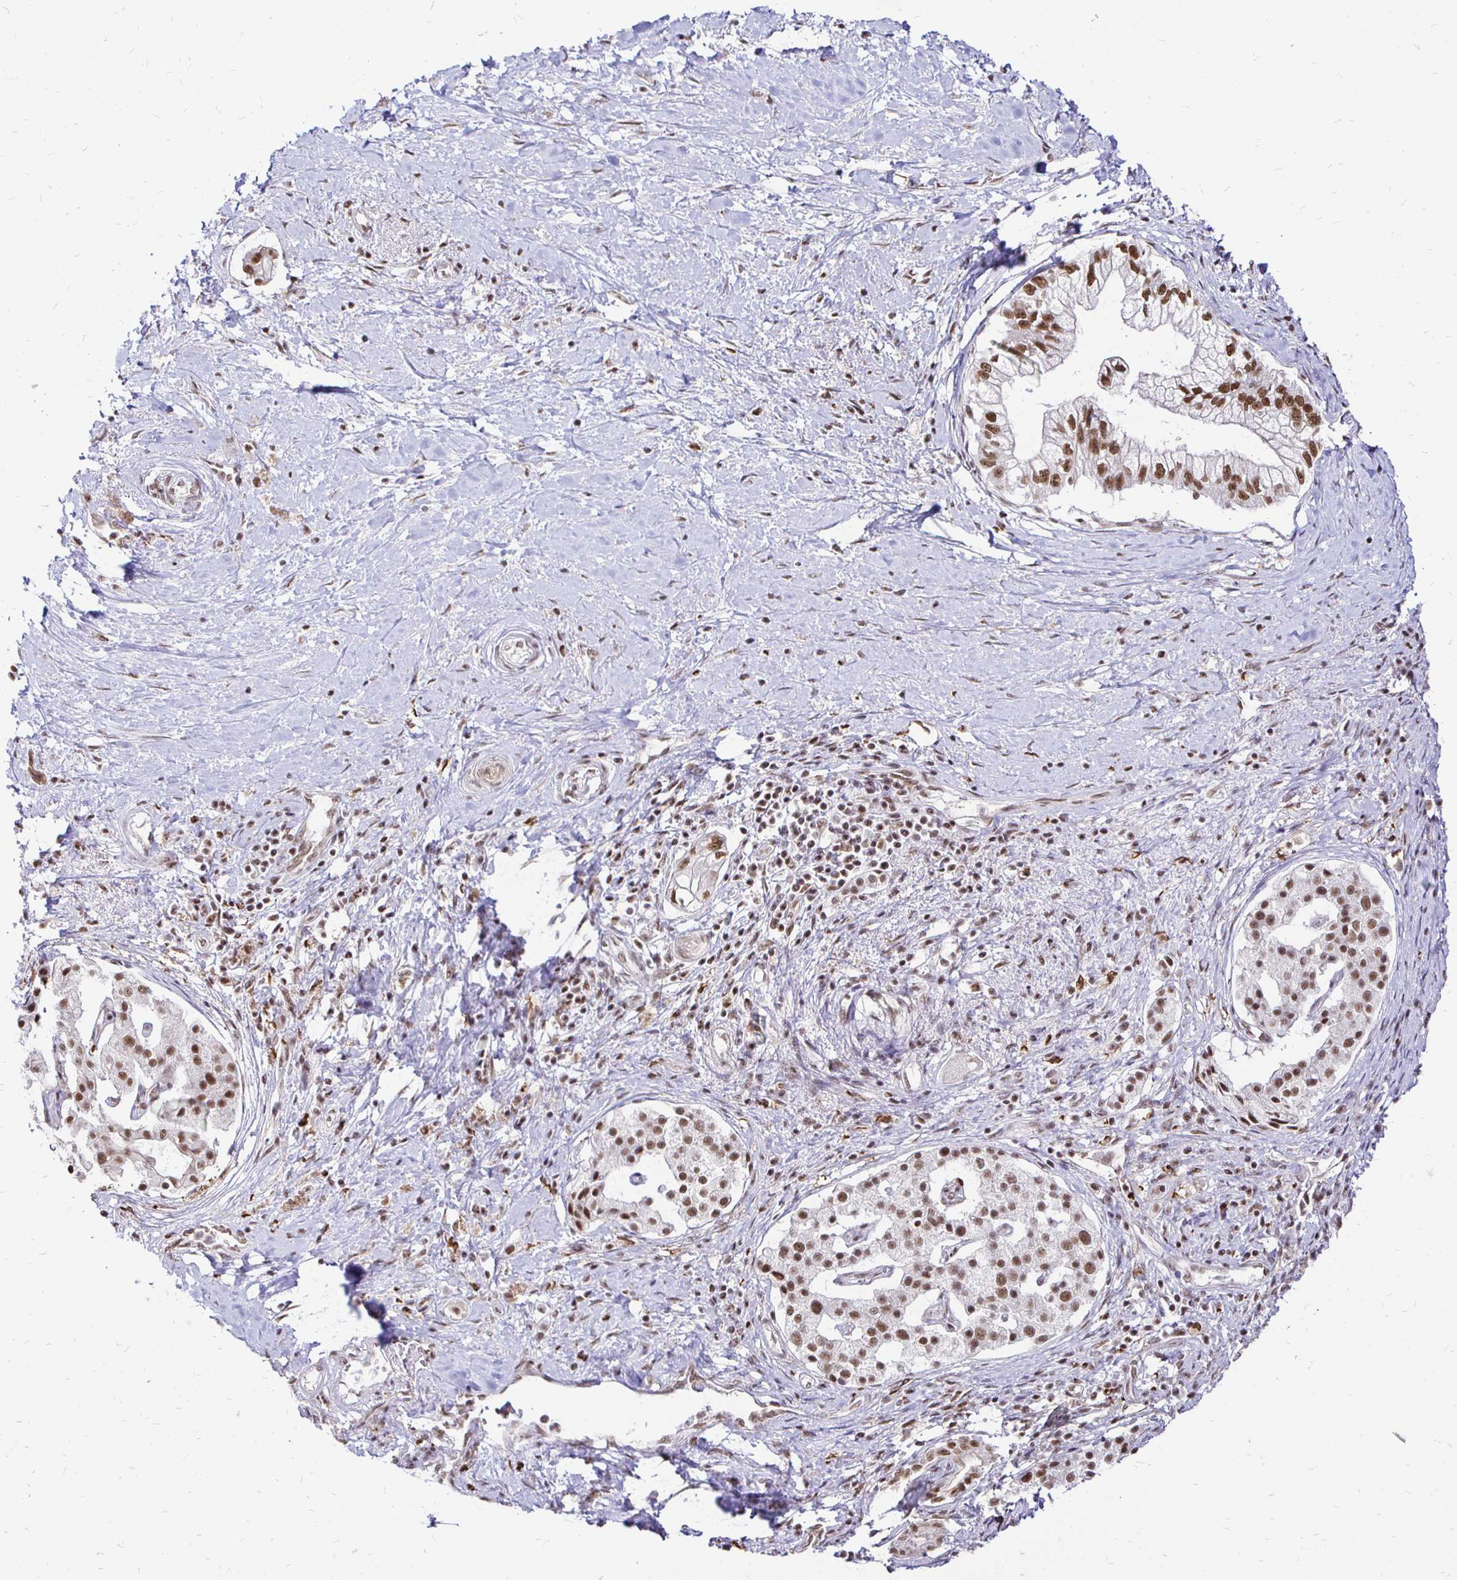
{"staining": {"intensity": "moderate", "quantity": ">75%", "location": "nuclear"}, "tissue": "pancreatic cancer", "cell_type": "Tumor cells", "image_type": "cancer", "snomed": [{"axis": "morphology", "description": "Adenocarcinoma, NOS"}, {"axis": "topography", "description": "Pancreas"}], "caption": "Human pancreatic adenocarcinoma stained with a brown dye demonstrates moderate nuclear positive expression in approximately >75% of tumor cells.", "gene": "SIN3A", "patient": {"sex": "male", "age": 70}}